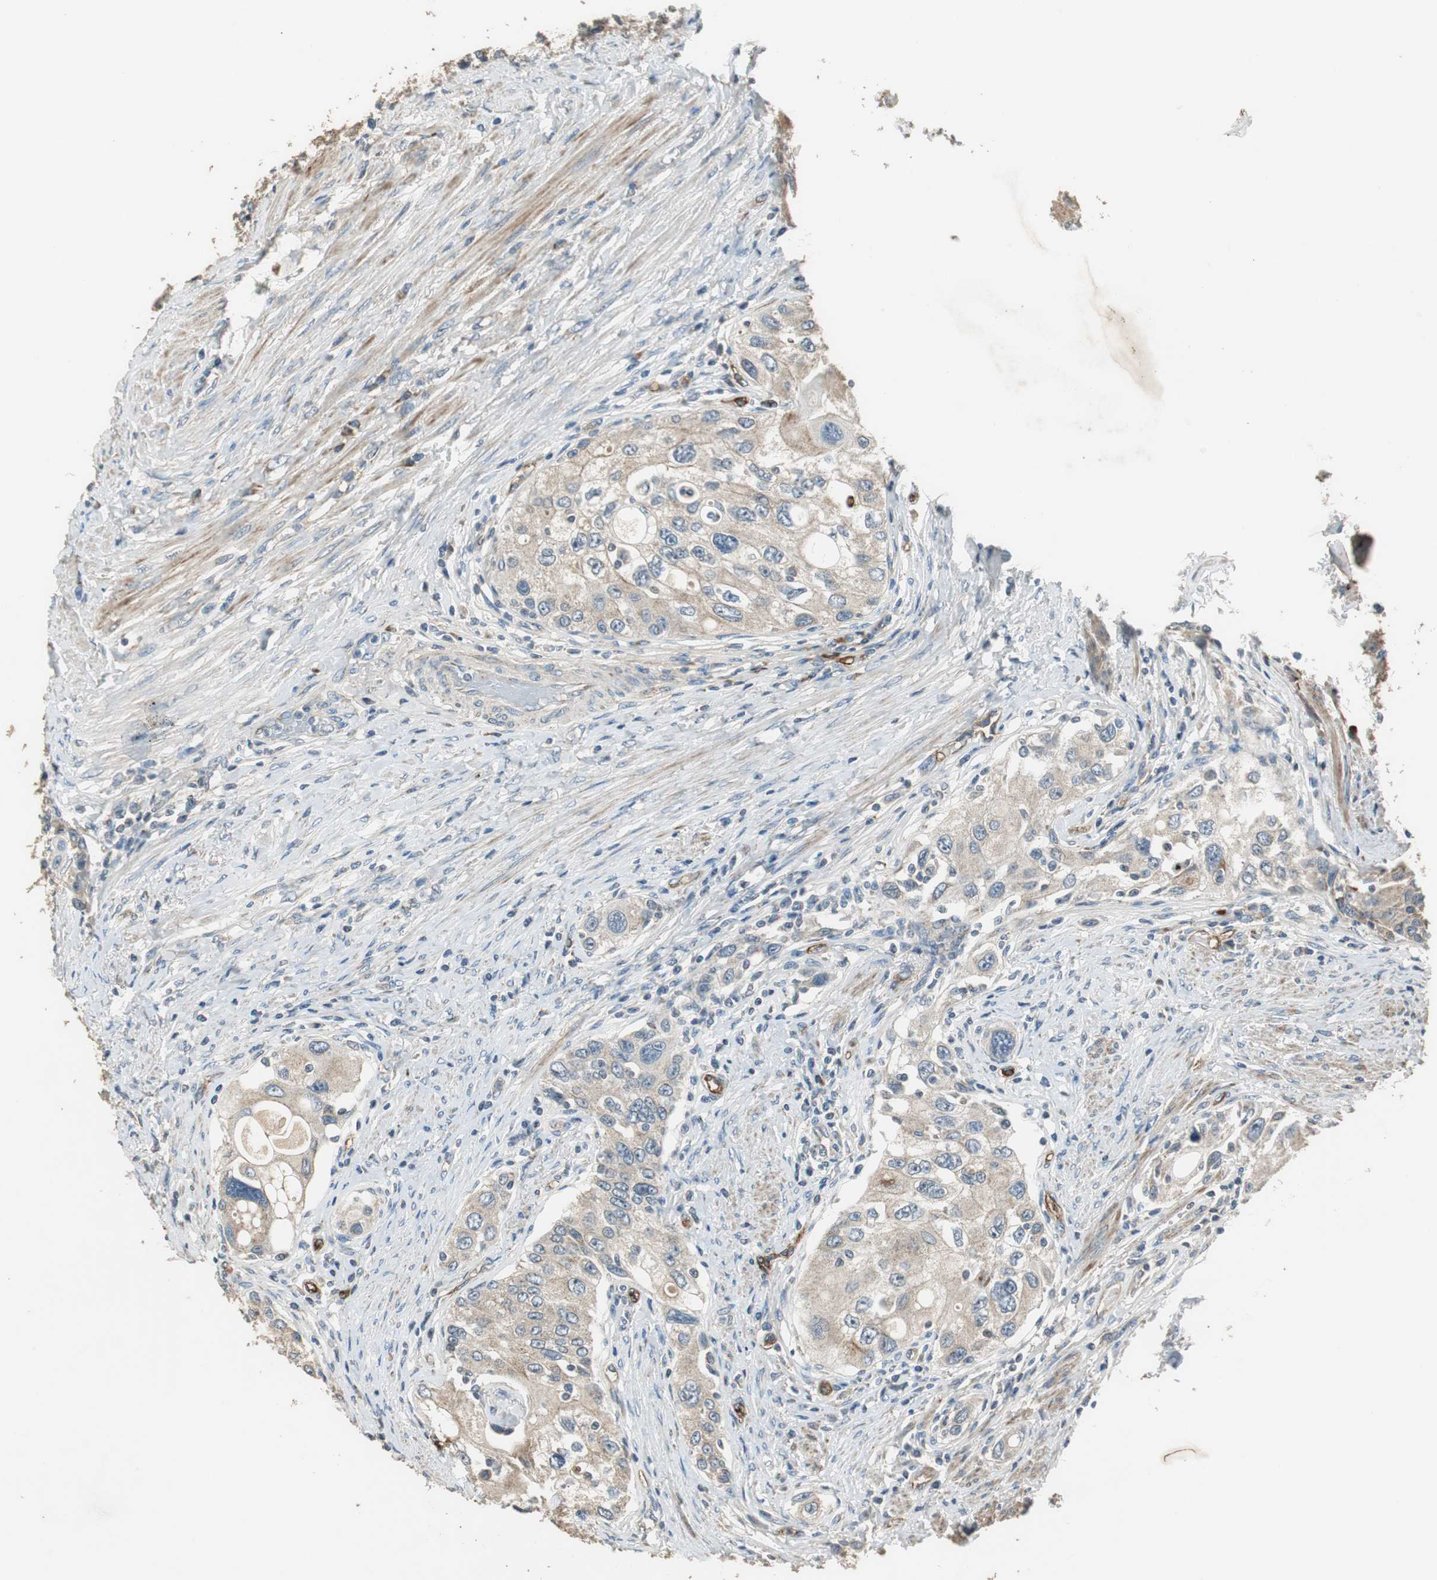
{"staining": {"intensity": "weak", "quantity": ">75%", "location": "cytoplasmic/membranous"}, "tissue": "urothelial cancer", "cell_type": "Tumor cells", "image_type": "cancer", "snomed": [{"axis": "morphology", "description": "Urothelial carcinoma, High grade"}, {"axis": "topography", "description": "Urinary bladder"}], "caption": "Urothelial carcinoma (high-grade) stained with IHC demonstrates weak cytoplasmic/membranous positivity in approximately >75% of tumor cells.", "gene": "MSTO1", "patient": {"sex": "female", "age": 56}}